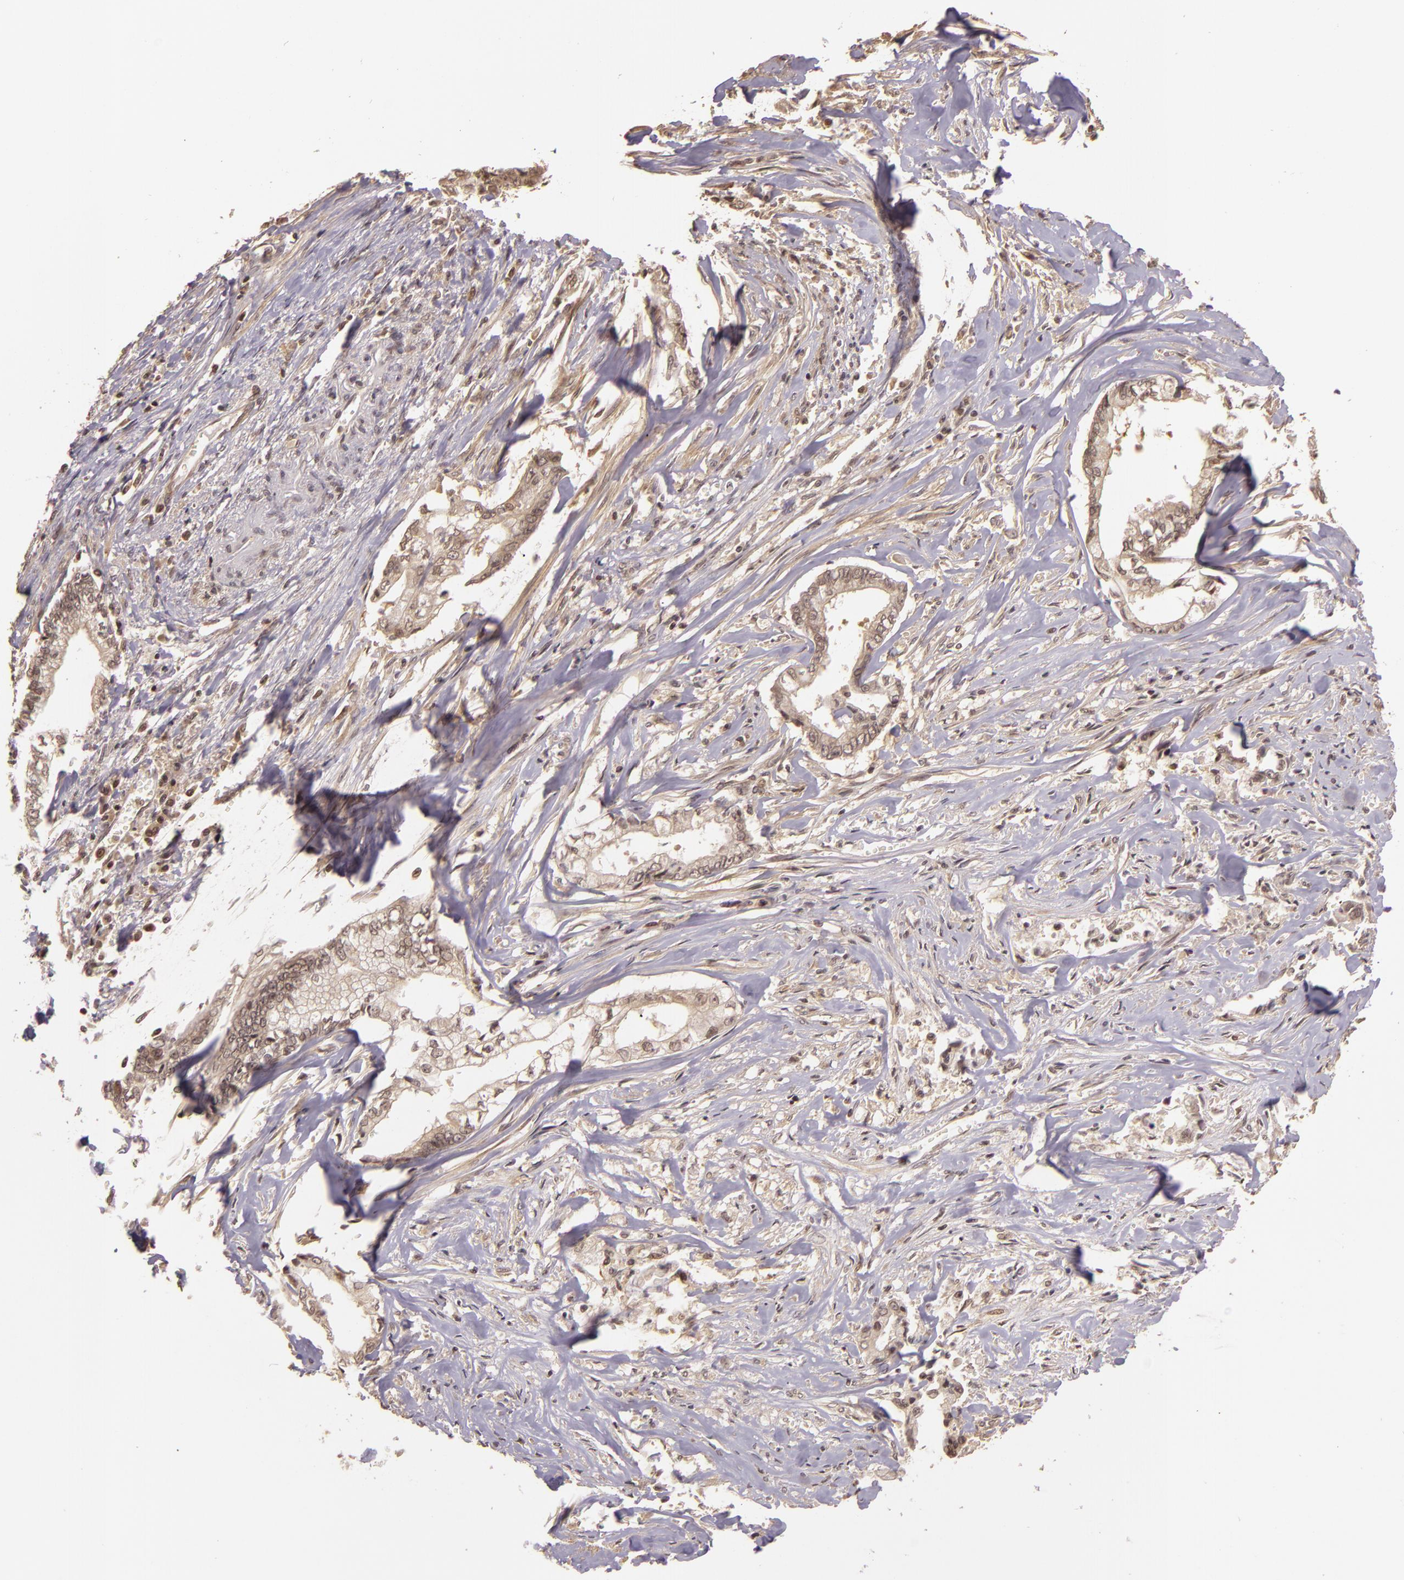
{"staining": {"intensity": "weak", "quantity": ">75%", "location": "cytoplasmic/membranous,nuclear"}, "tissue": "liver cancer", "cell_type": "Tumor cells", "image_type": "cancer", "snomed": [{"axis": "morphology", "description": "Cholangiocarcinoma"}, {"axis": "topography", "description": "Liver"}], "caption": "This is an image of IHC staining of cholangiocarcinoma (liver), which shows weak positivity in the cytoplasmic/membranous and nuclear of tumor cells.", "gene": "TXNRD2", "patient": {"sex": "male", "age": 57}}